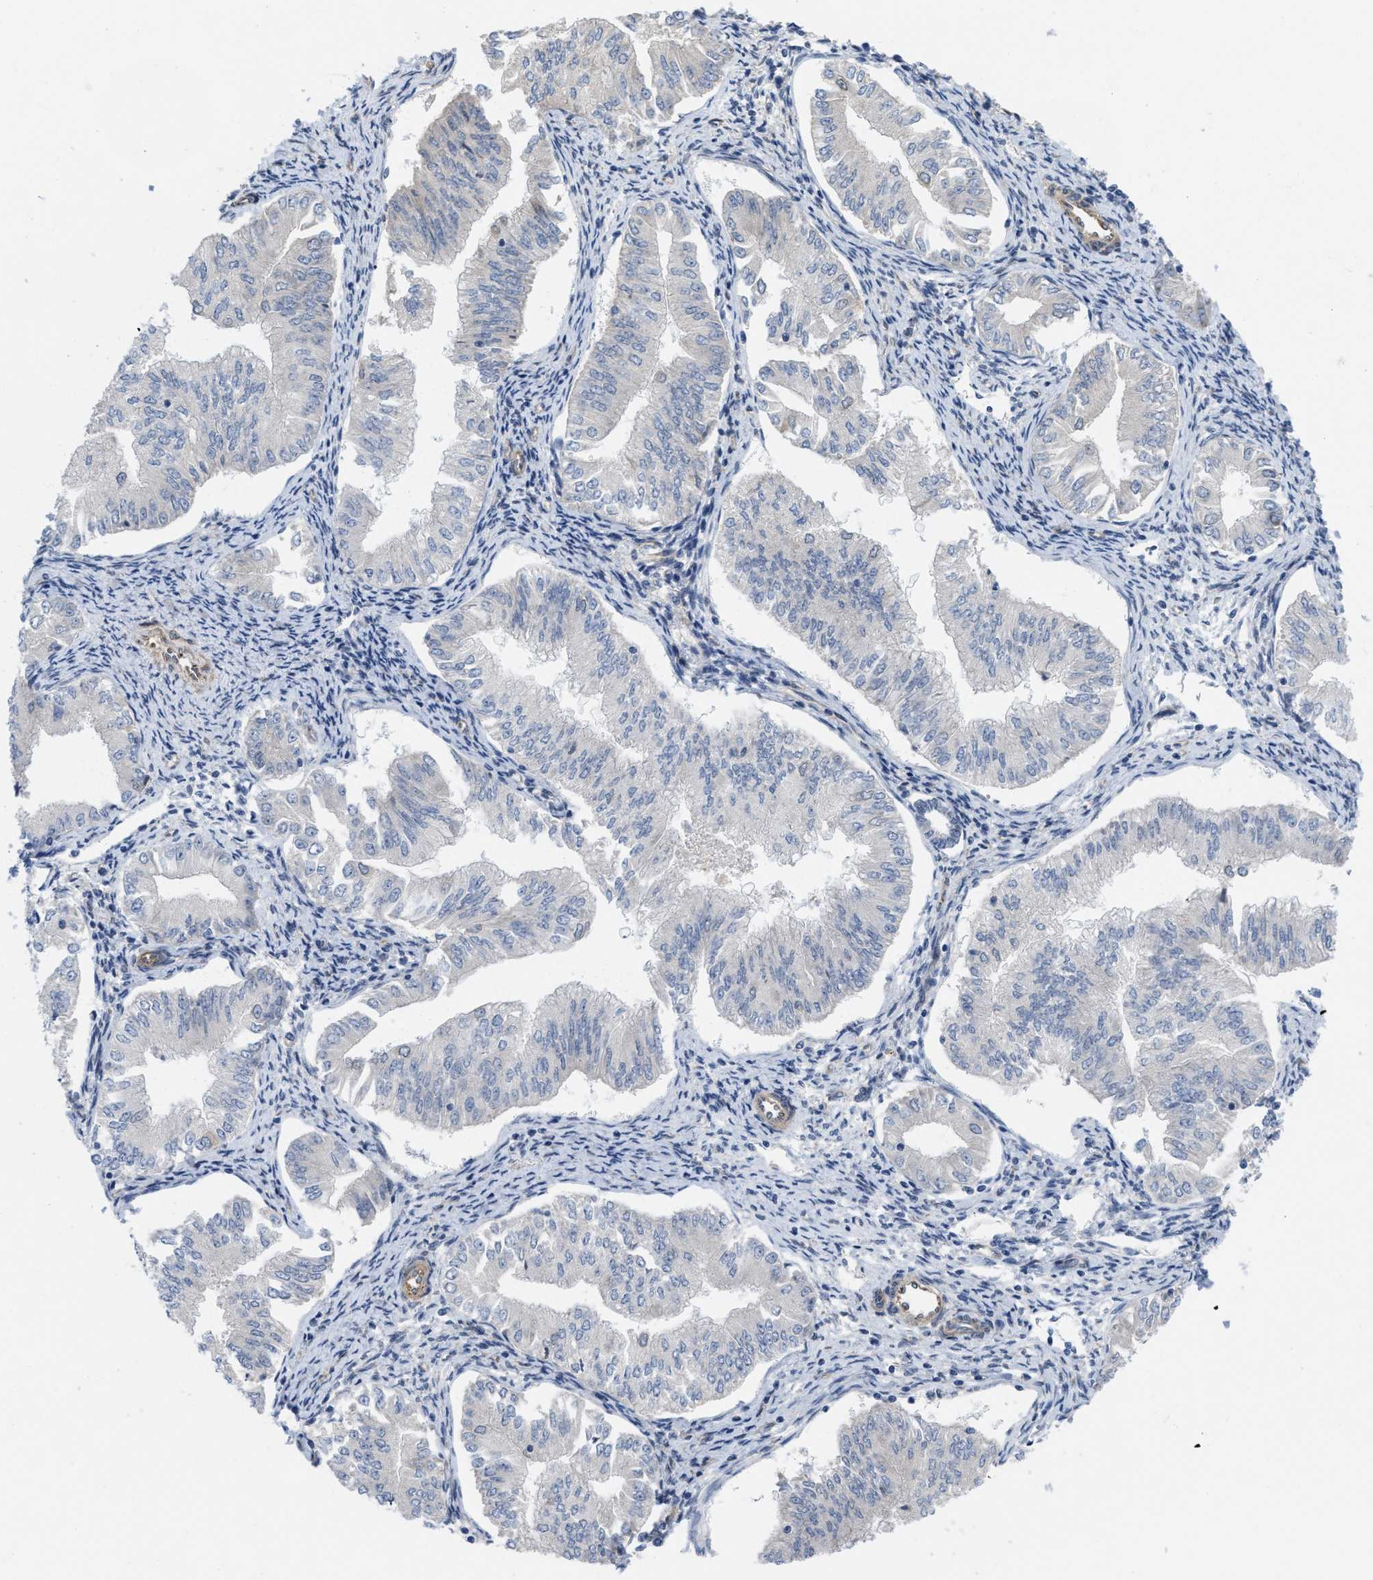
{"staining": {"intensity": "negative", "quantity": "none", "location": "none"}, "tissue": "endometrial cancer", "cell_type": "Tumor cells", "image_type": "cancer", "snomed": [{"axis": "morphology", "description": "Normal tissue, NOS"}, {"axis": "morphology", "description": "Adenocarcinoma, NOS"}, {"axis": "topography", "description": "Endometrium"}], "caption": "DAB immunohistochemical staining of endometrial adenocarcinoma shows no significant positivity in tumor cells.", "gene": "EOGT", "patient": {"sex": "female", "age": 53}}